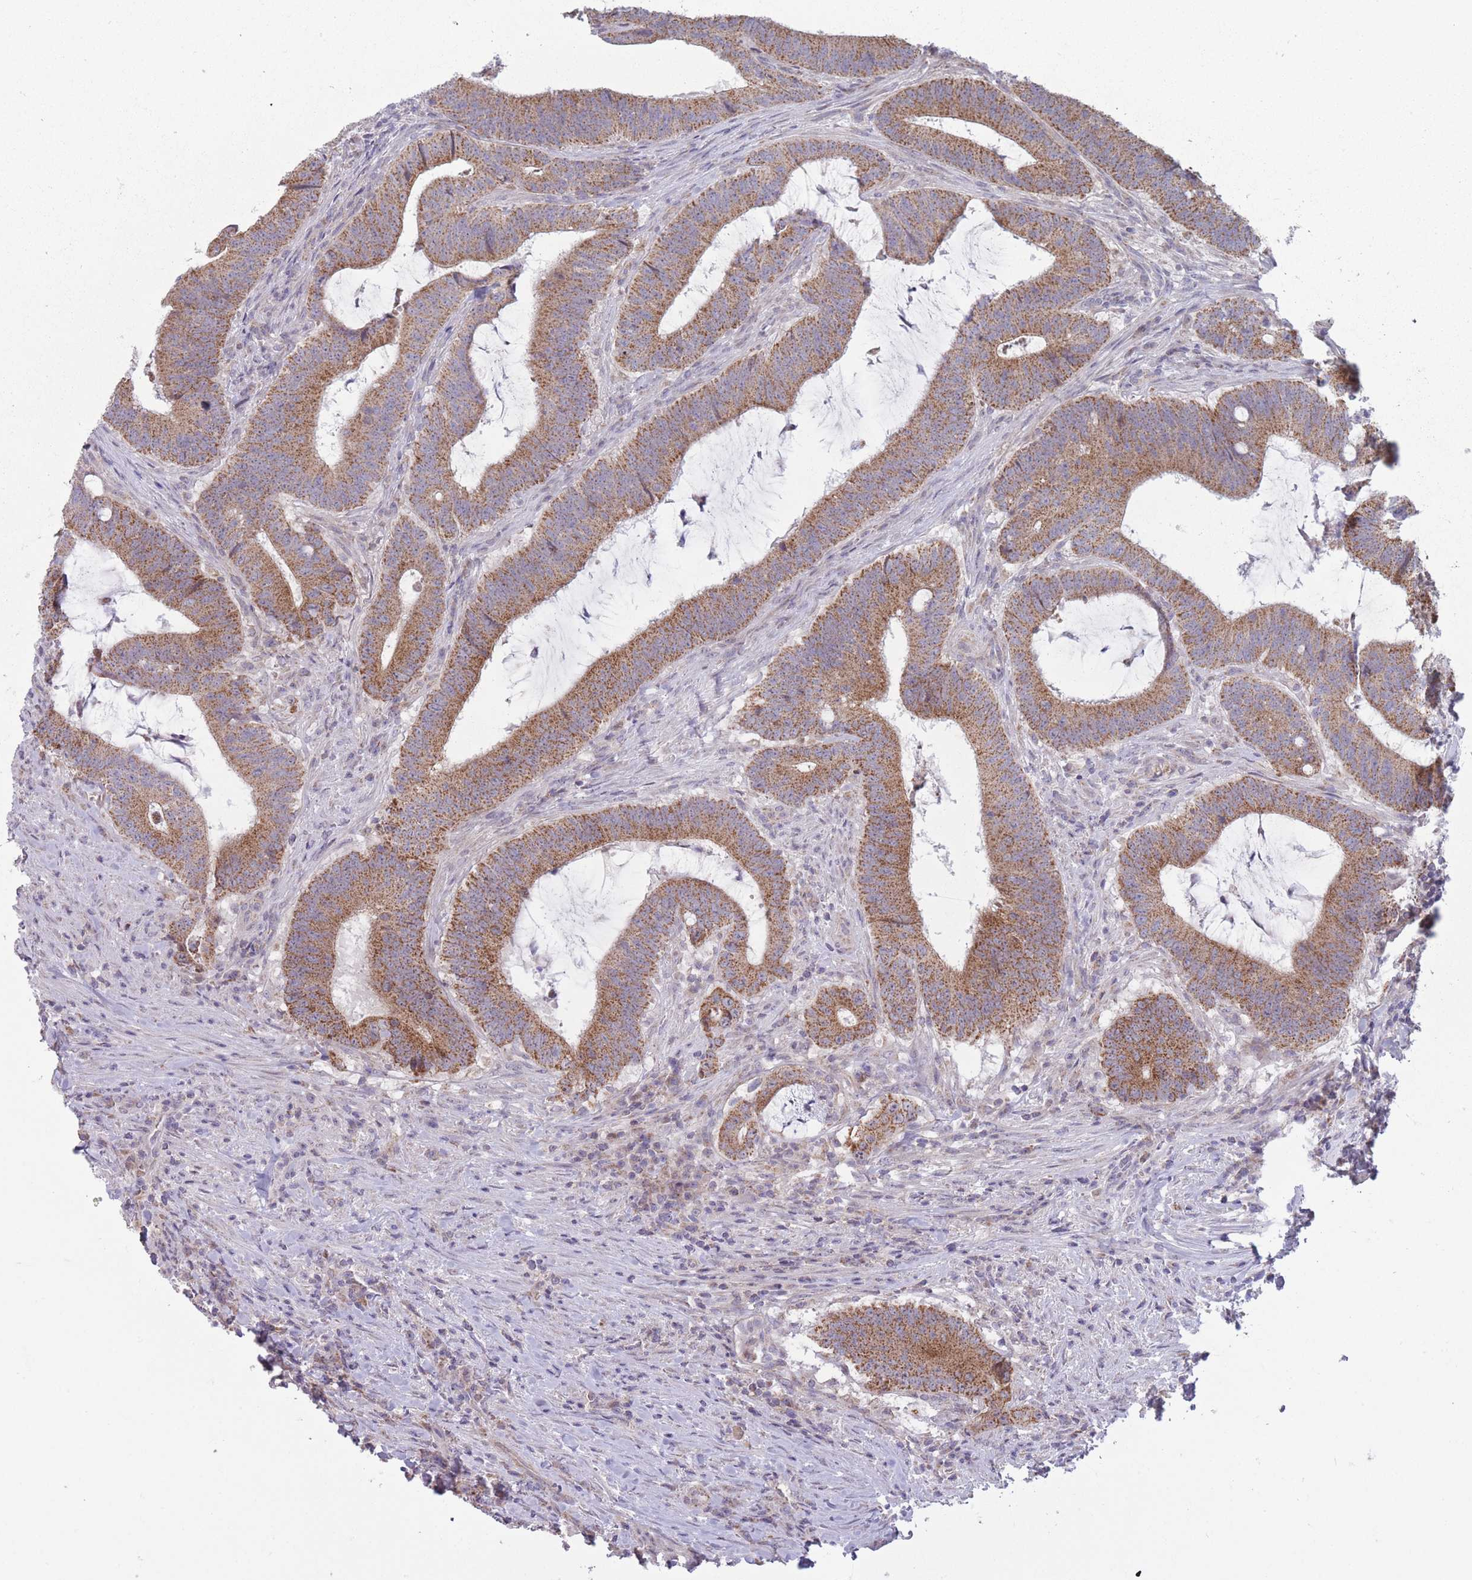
{"staining": {"intensity": "moderate", "quantity": ">75%", "location": "cytoplasmic/membranous"}, "tissue": "colorectal cancer", "cell_type": "Tumor cells", "image_type": "cancer", "snomed": [{"axis": "morphology", "description": "Adenocarcinoma, NOS"}, {"axis": "topography", "description": "Colon"}], "caption": "Tumor cells display moderate cytoplasmic/membranous positivity in about >75% of cells in colorectal adenocarcinoma.", "gene": "MRPS18C", "patient": {"sex": "female", "age": 43}}